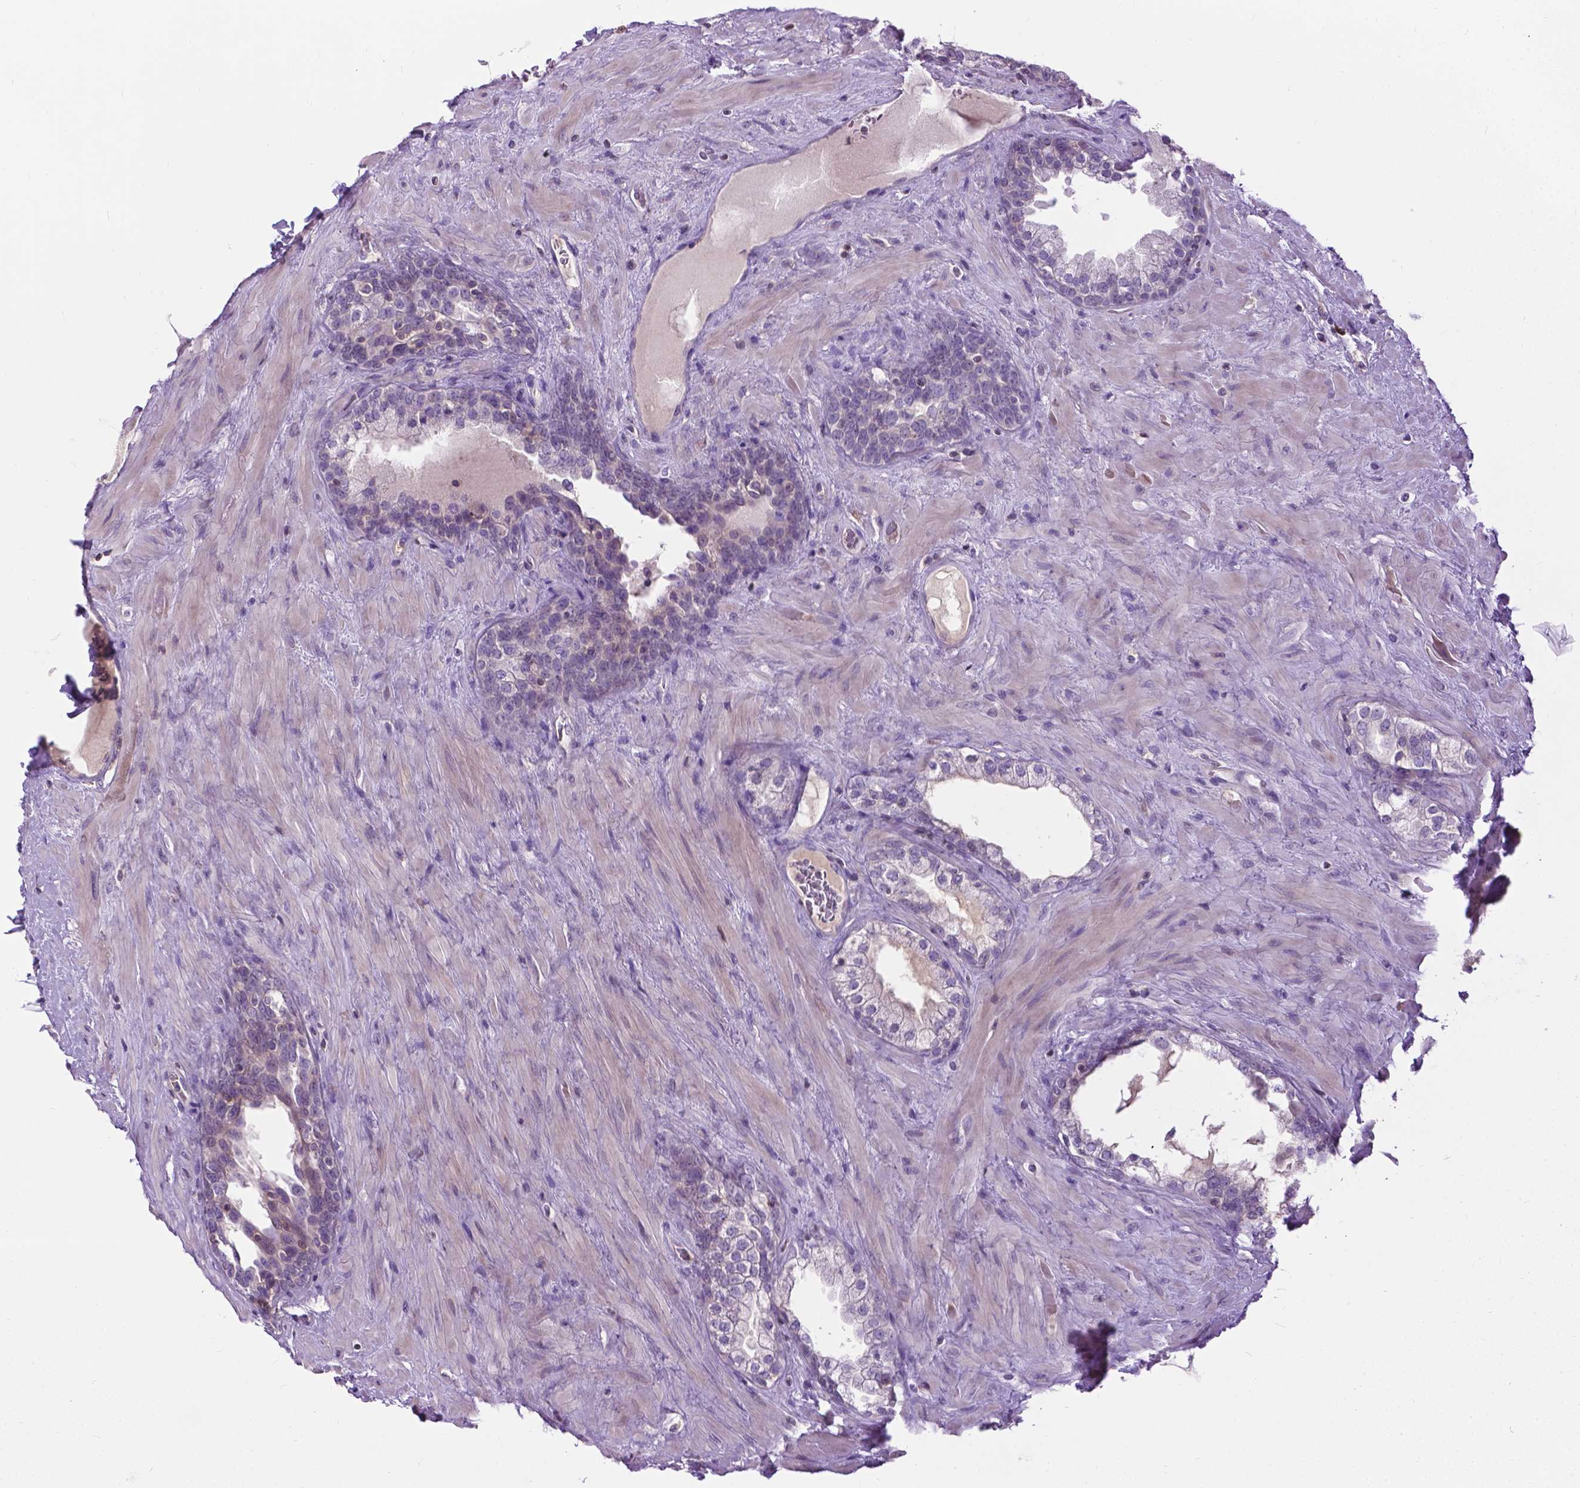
{"staining": {"intensity": "negative", "quantity": "none", "location": "none"}, "tissue": "prostate", "cell_type": "Glandular cells", "image_type": "normal", "snomed": [{"axis": "morphology", "description": "Normal tissue, NOS"}, {"axis": "topography", "description": "Prostate"}], "caption": "Glandular cells are negative for brown protein staining in unremarkable prostate.", "gene": "JAK3", "patient": {"sex": "male", "age": 63}}